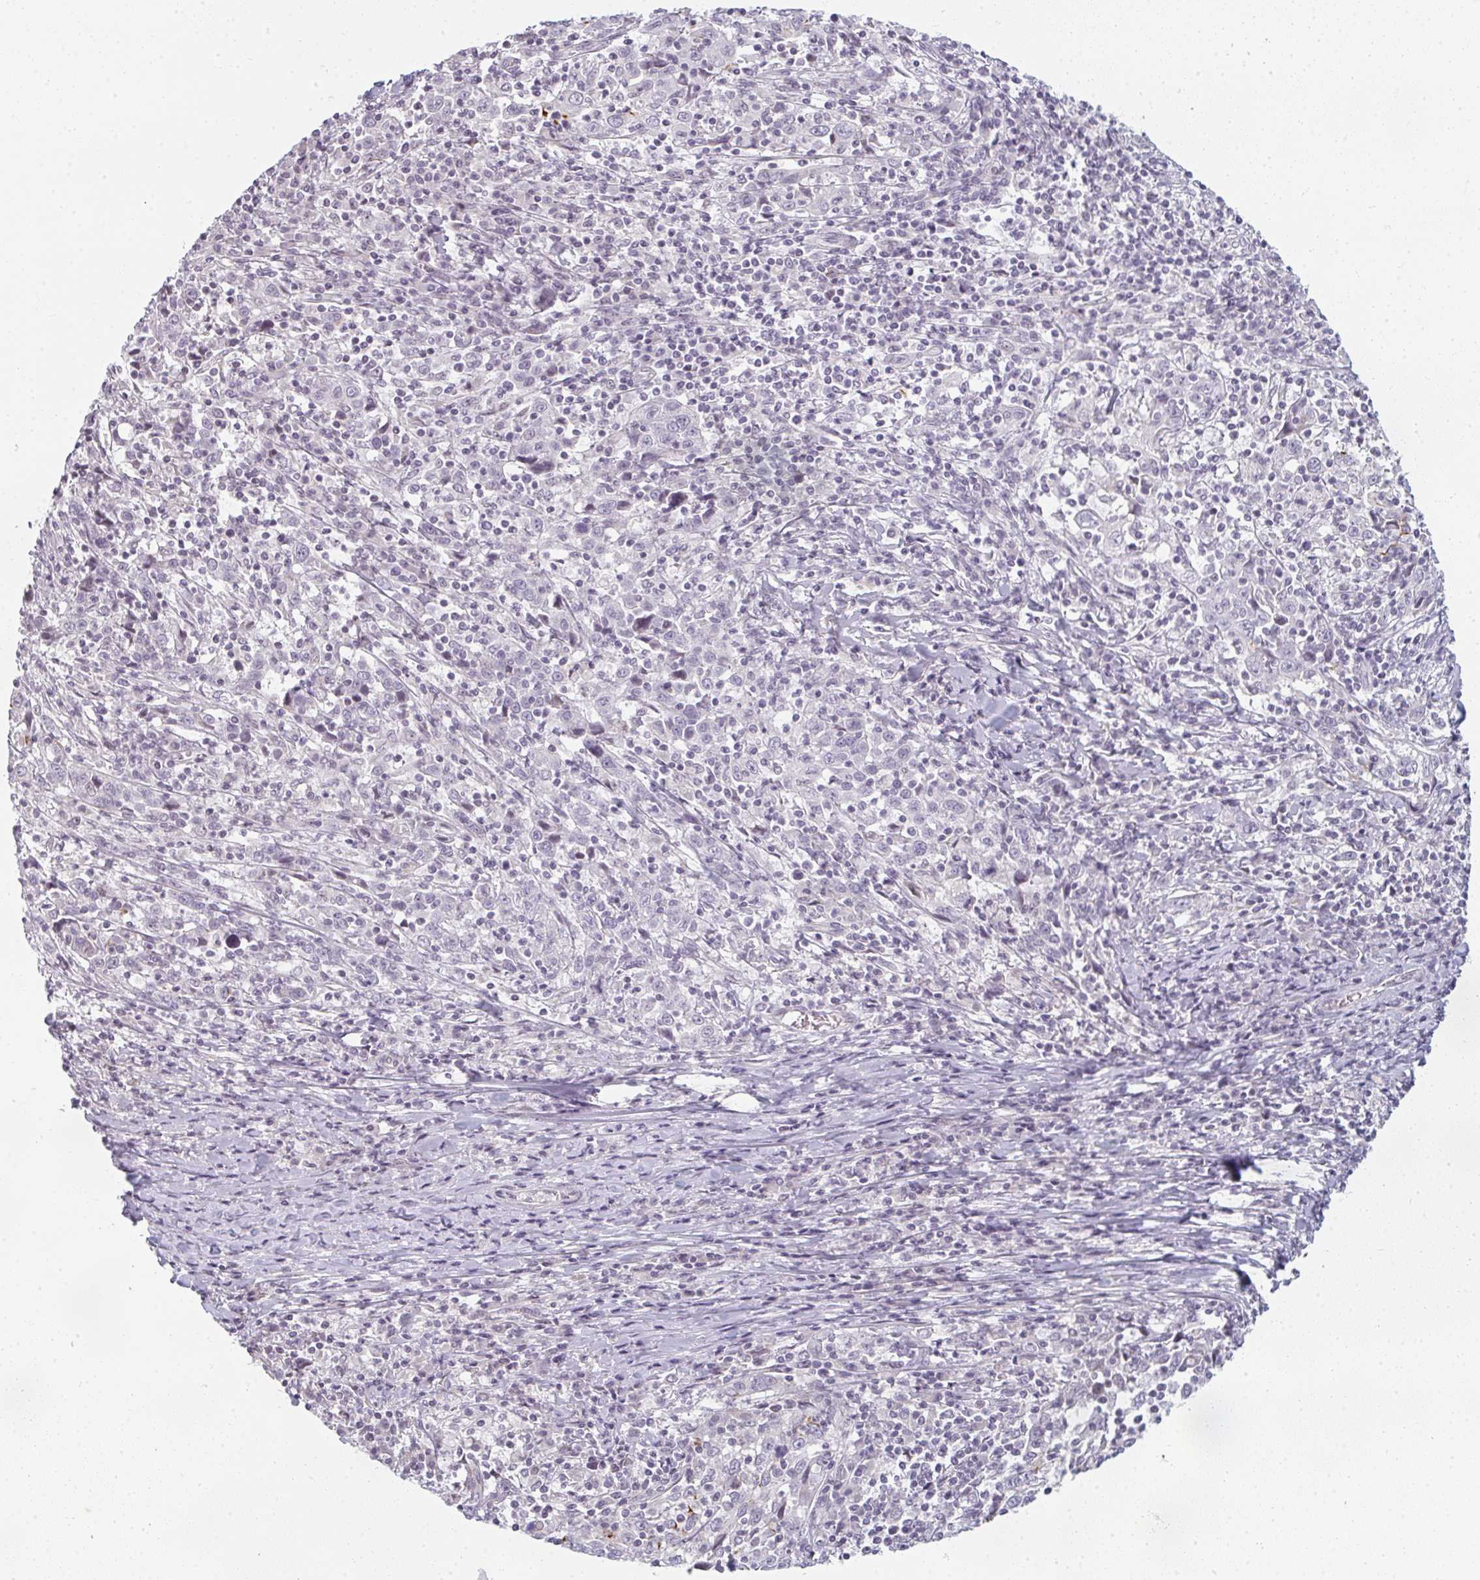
{"staining": {"intensity": "negative", "quantity": "none", "location": "none"}, "tissue": "cervical cancer", "cell_type": "Tumor cells", "image_type": "cancer", "snomed": [{"axis": "morphology", "description": "Squamous cell carcinoma, NOS"}, {"axis": "topography", "description": "Cervix"}], "caption": "This histopathology image is of cervical cancer stained with immunohistochemistry to label a protein in brown with the nuclei are counter-stained blue. There is no positivity in tumor cells.", "gene": "RBBP6", "patient": {"sex": "female", "age": 46}}